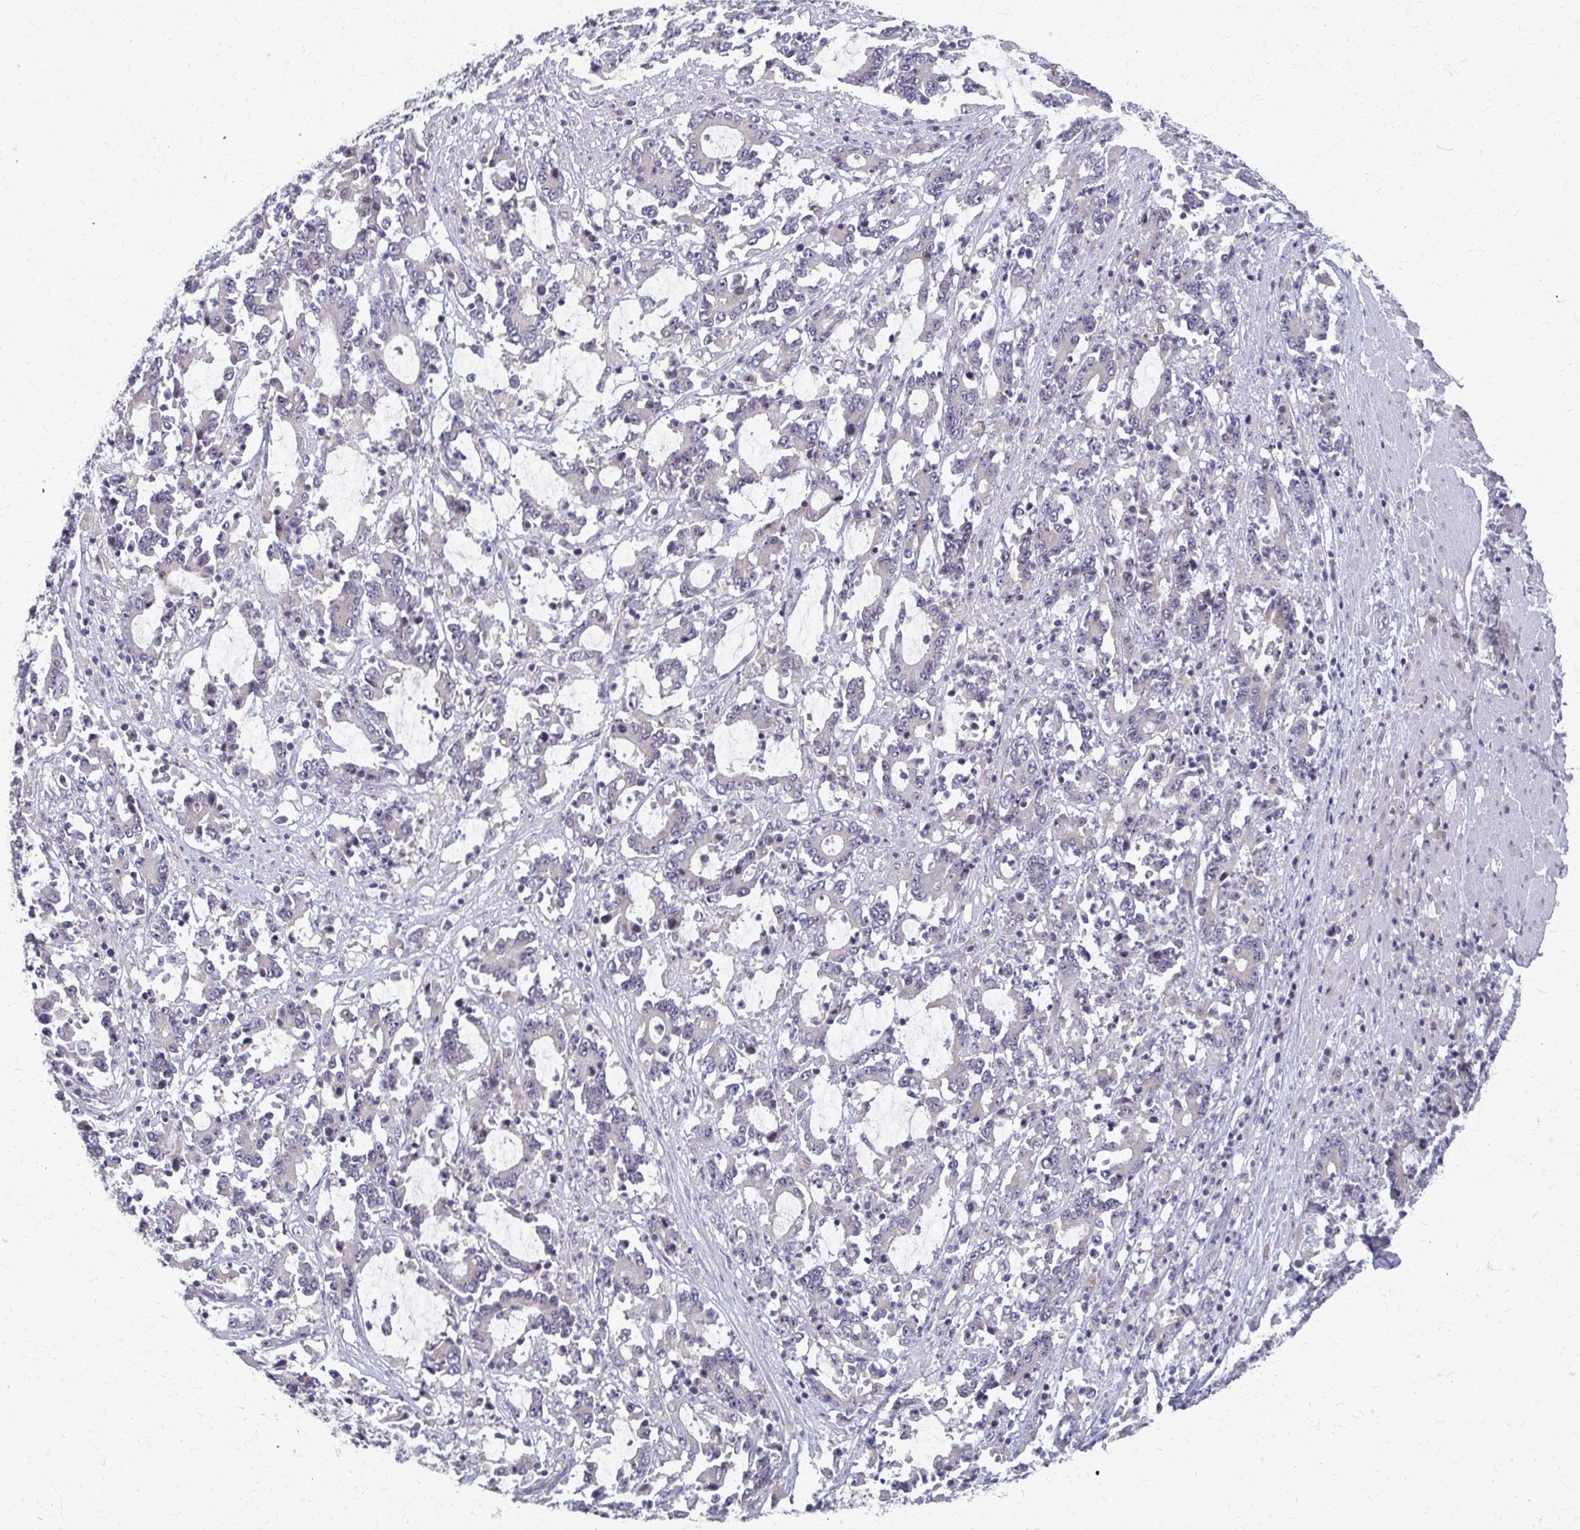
{"staining": {"intensity": "negative", "quantity": "none", "location": "none"}, "tissue": "stomach cancer", "cell_type": "Tumor cells", "image_type": "cancer", "snomed": [{"axis": "morphology", "description": "Adenocarcinoma, NOS"}, {"axis": "topography", "description": "Stomach, upper"}], "caption": "Protein analysis of stomach cancer (adenocarcinoma) reveals no significant staining in tumor cells.", "gene": "NUDT16", "patient": {"sex": "male", "age": 68}}